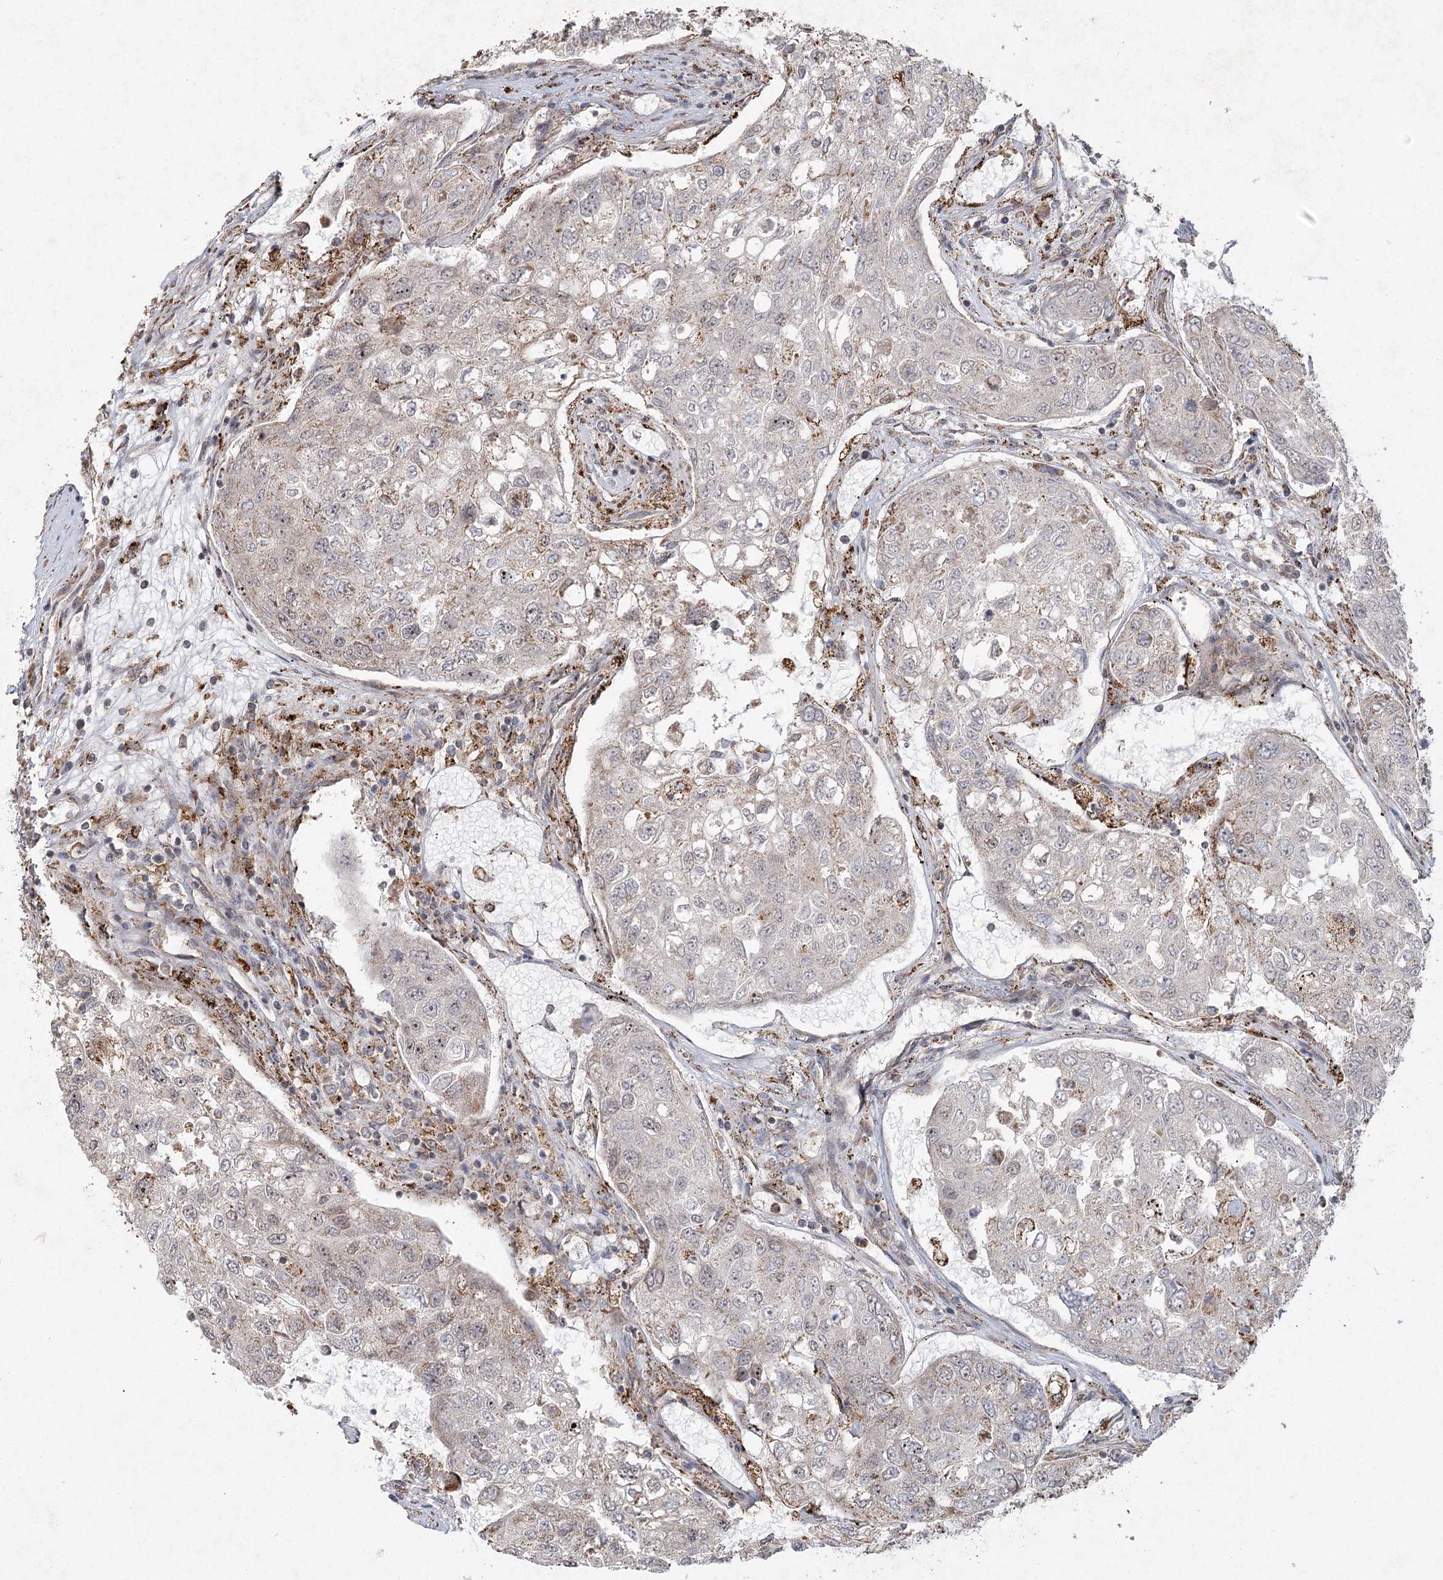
{"staining": {"intensity": "negative", "quantity": "none", "location": "none"}, "tissue": "urothelial cancer", "cell_type": "Tumor cells", "image_type": "cancer", "snomed": [{"axis": "morphology", "description": "Urothelial carcinoma, High grade"}, {"axis": "topography", "description": "Lymph node"}, {"axis": "topography", "description": "Urinary bladder"}], "caption": "Immunohistochemical staining of human urothelial carcinoma (high-grade) displays no significant expression in tumor cells.", "gene": "LACTB", "patient": {"sex": "male", "age": 51}}